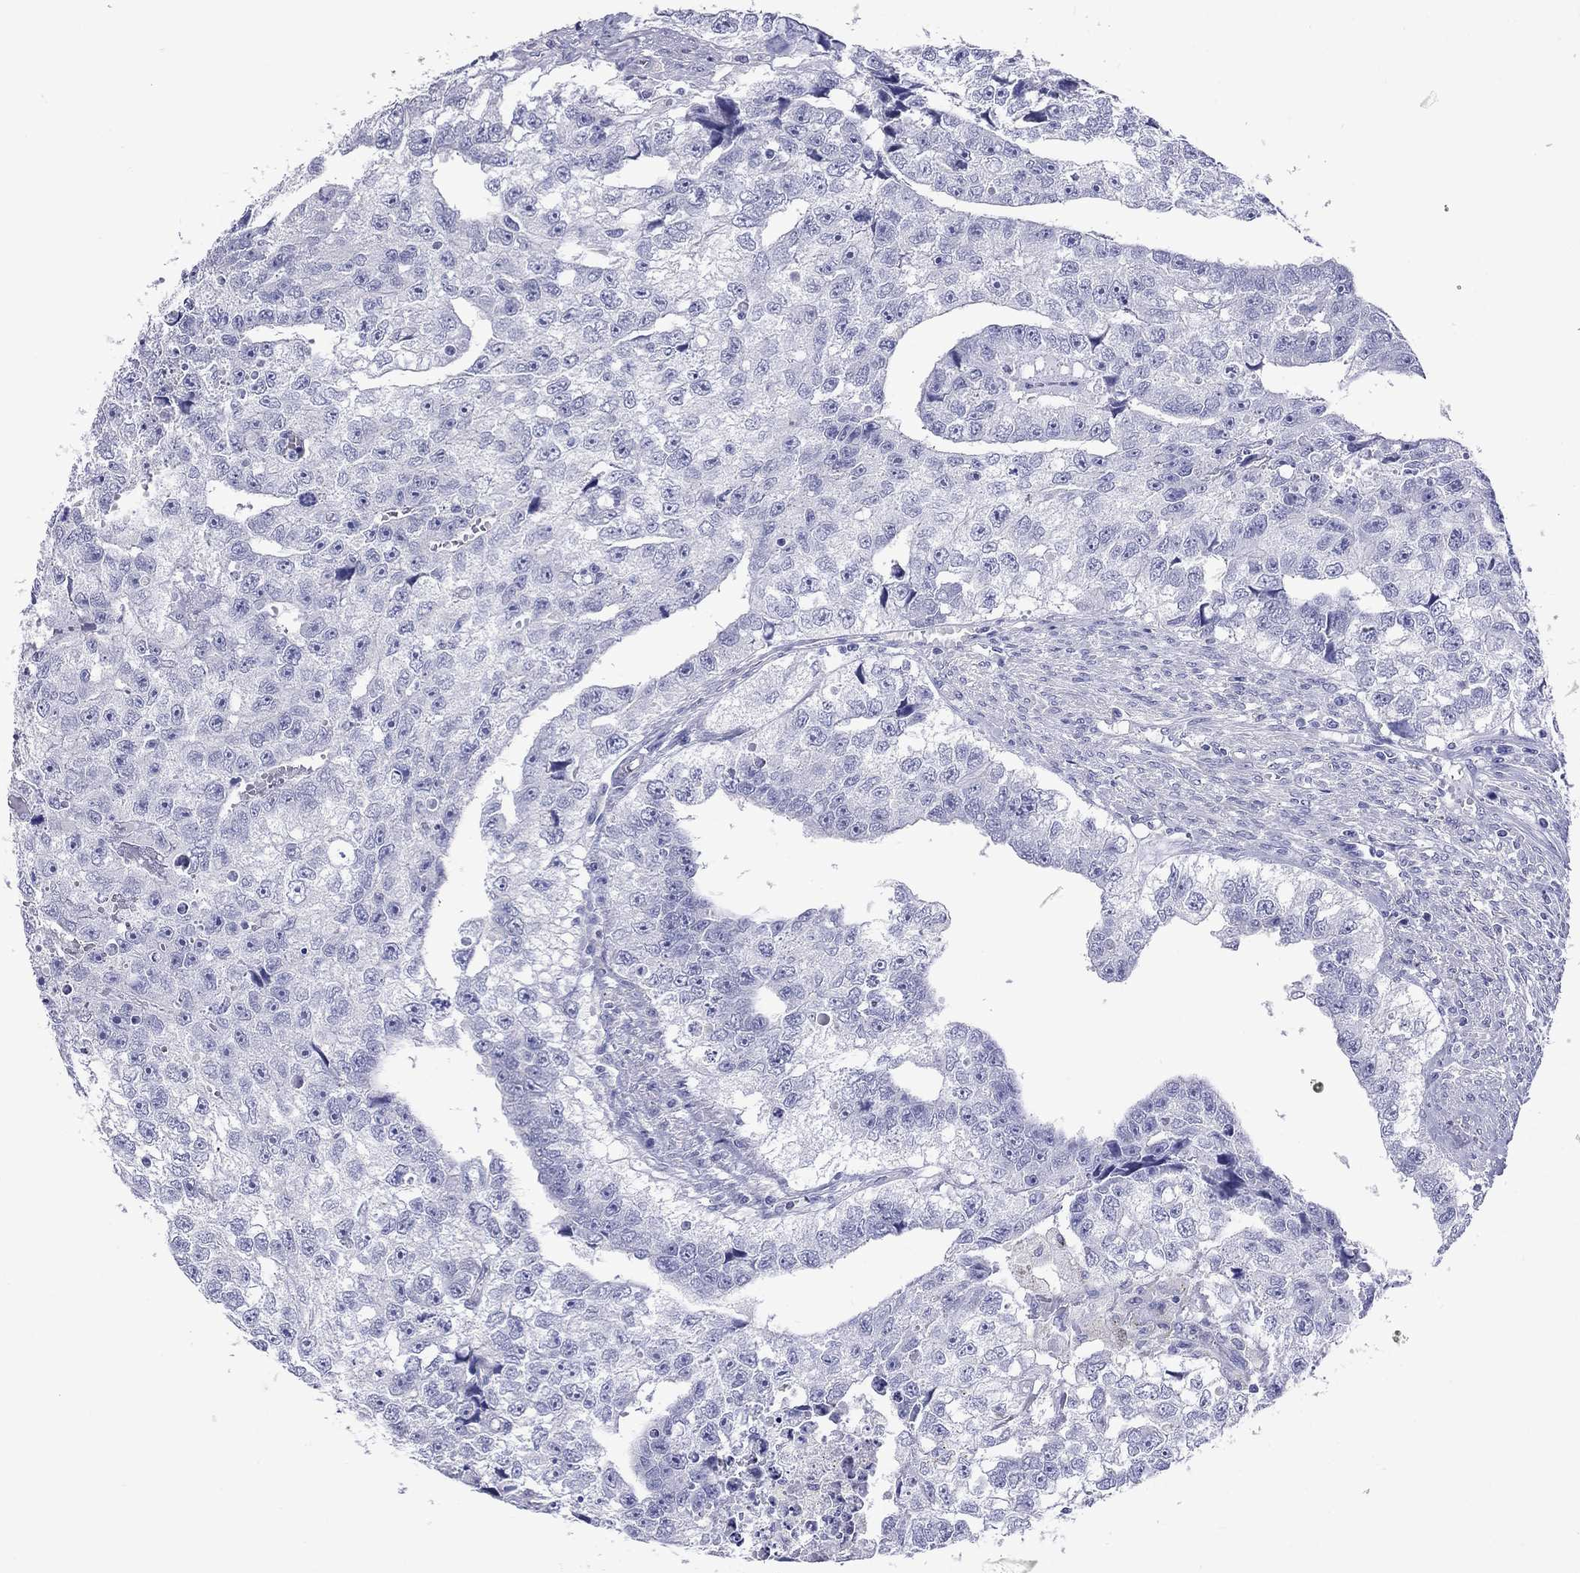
{"staining": {"intensity": "negative", "quantity": "none", "location": "none"}, "tissue": "testis cancer", "cell_type": "Tumor cells", "image_type": "cancer", "snomed": [{"axis": "morphology", "description": "Carcinoma, Embryonal, NOS"}, {"axis": "morphology", "description": "Teratoma, malignant, NOS"}, {"axis": "topography", "description": "Testis"}], "caption": "Tumor cells are negative for protein expression in human testis cancer.", "gene": "KIAA2012", "patient": {"sex": "male", "age": 44}}